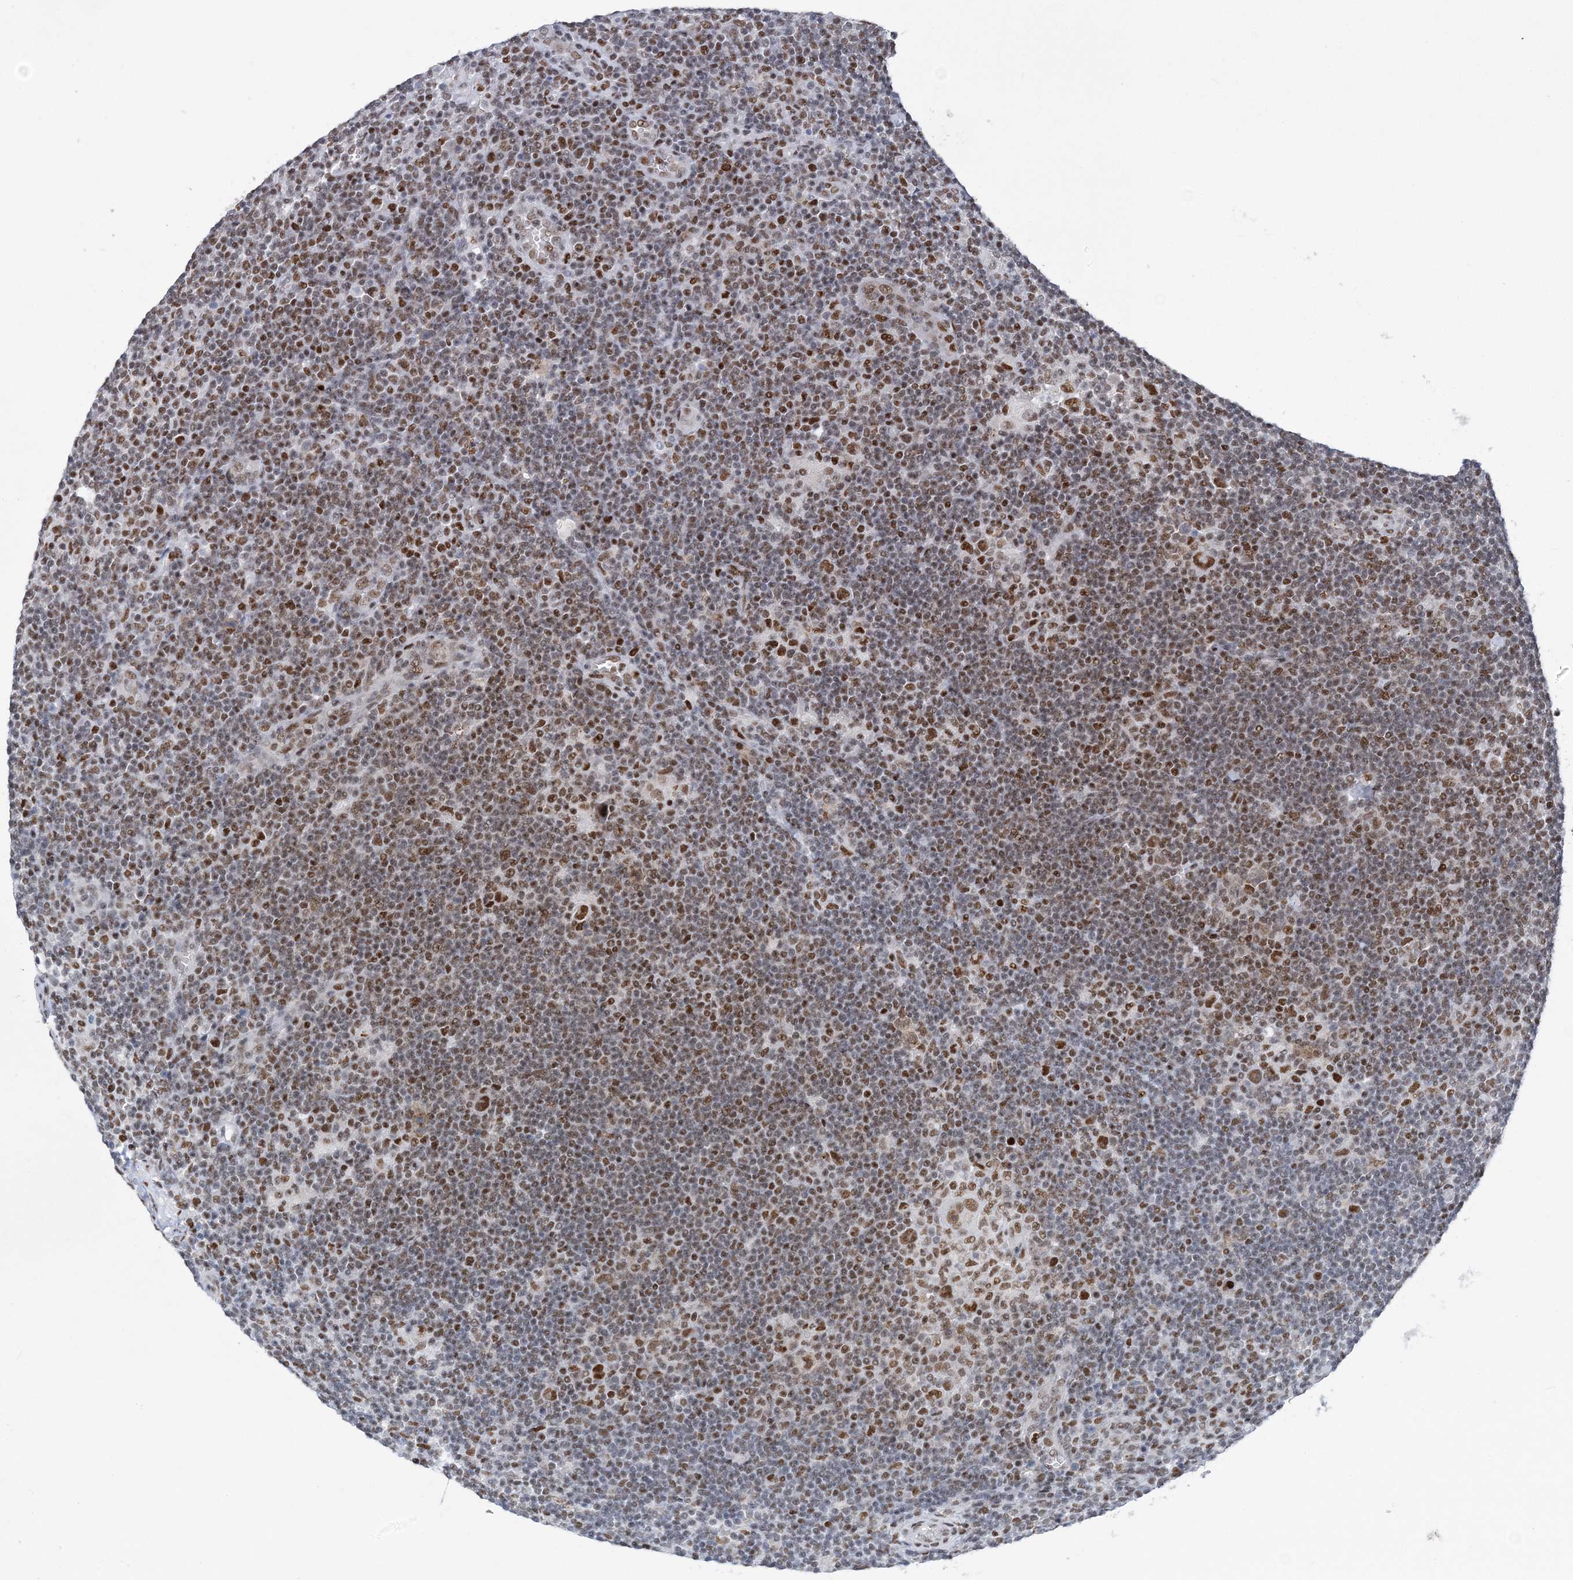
{"staining": {"intensity": "moderate", "quantity": ">75%", "location": "nuclear"}, "tissue": "lymphoma", "cell_type": "Tumor cells", "image_type": "cancer", "snomed": [{"axis": "morphology", "description": "Hodgkin's disease, NOS"}, {"axis": "topography", "description": "Lymph node"}], "caption": "IHC of human lymphoma shows medium levels of moderate nuclear staining in approximately >75% of tumor cells. The protein of interest is shown in brown color, while the nuclei are stained blue.", "gene": "ZBTB7A", "patient": {"sex": "female", "age": 57}}